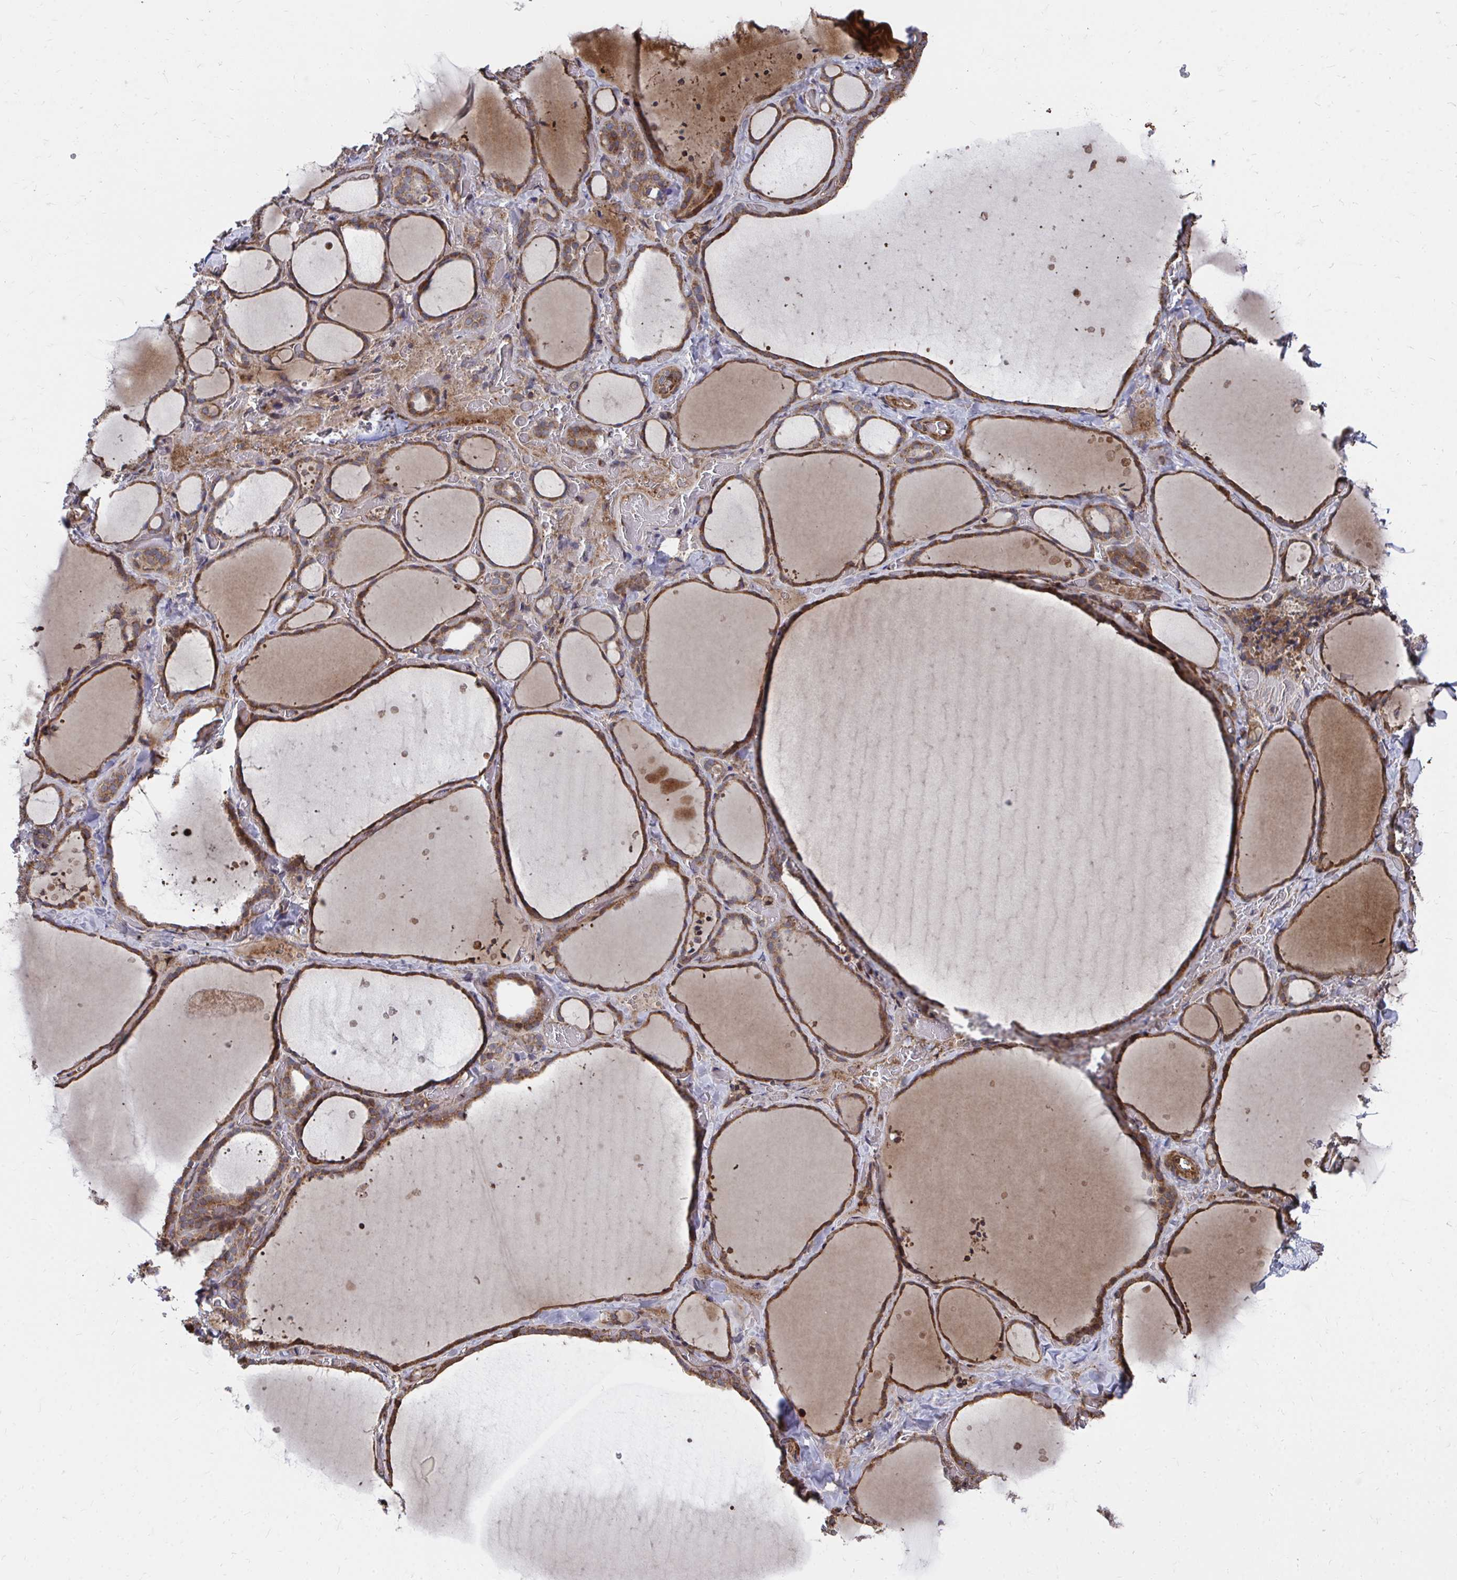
{"staining": {"intensity": "moderate", "quantity": ">75%", "location": "cytoplasmic/membranous"}, "tissue": "thyroid gland", "cell_type": "Glandular cells", "image_type": "normal", "snomed": [{"axis": "morphology", "description": "Normal tissue, NOS"}, {"axis": "topography", "description": "Thyroid gland"}], "caption": "Thyroid gland stained for a protein (brown) reveals moderate cytoplasmic/membranous positive positivity in about >75% of glandular cells.", "gene": "FAM89A", "patient": {"sex": "female", "age": 36}}